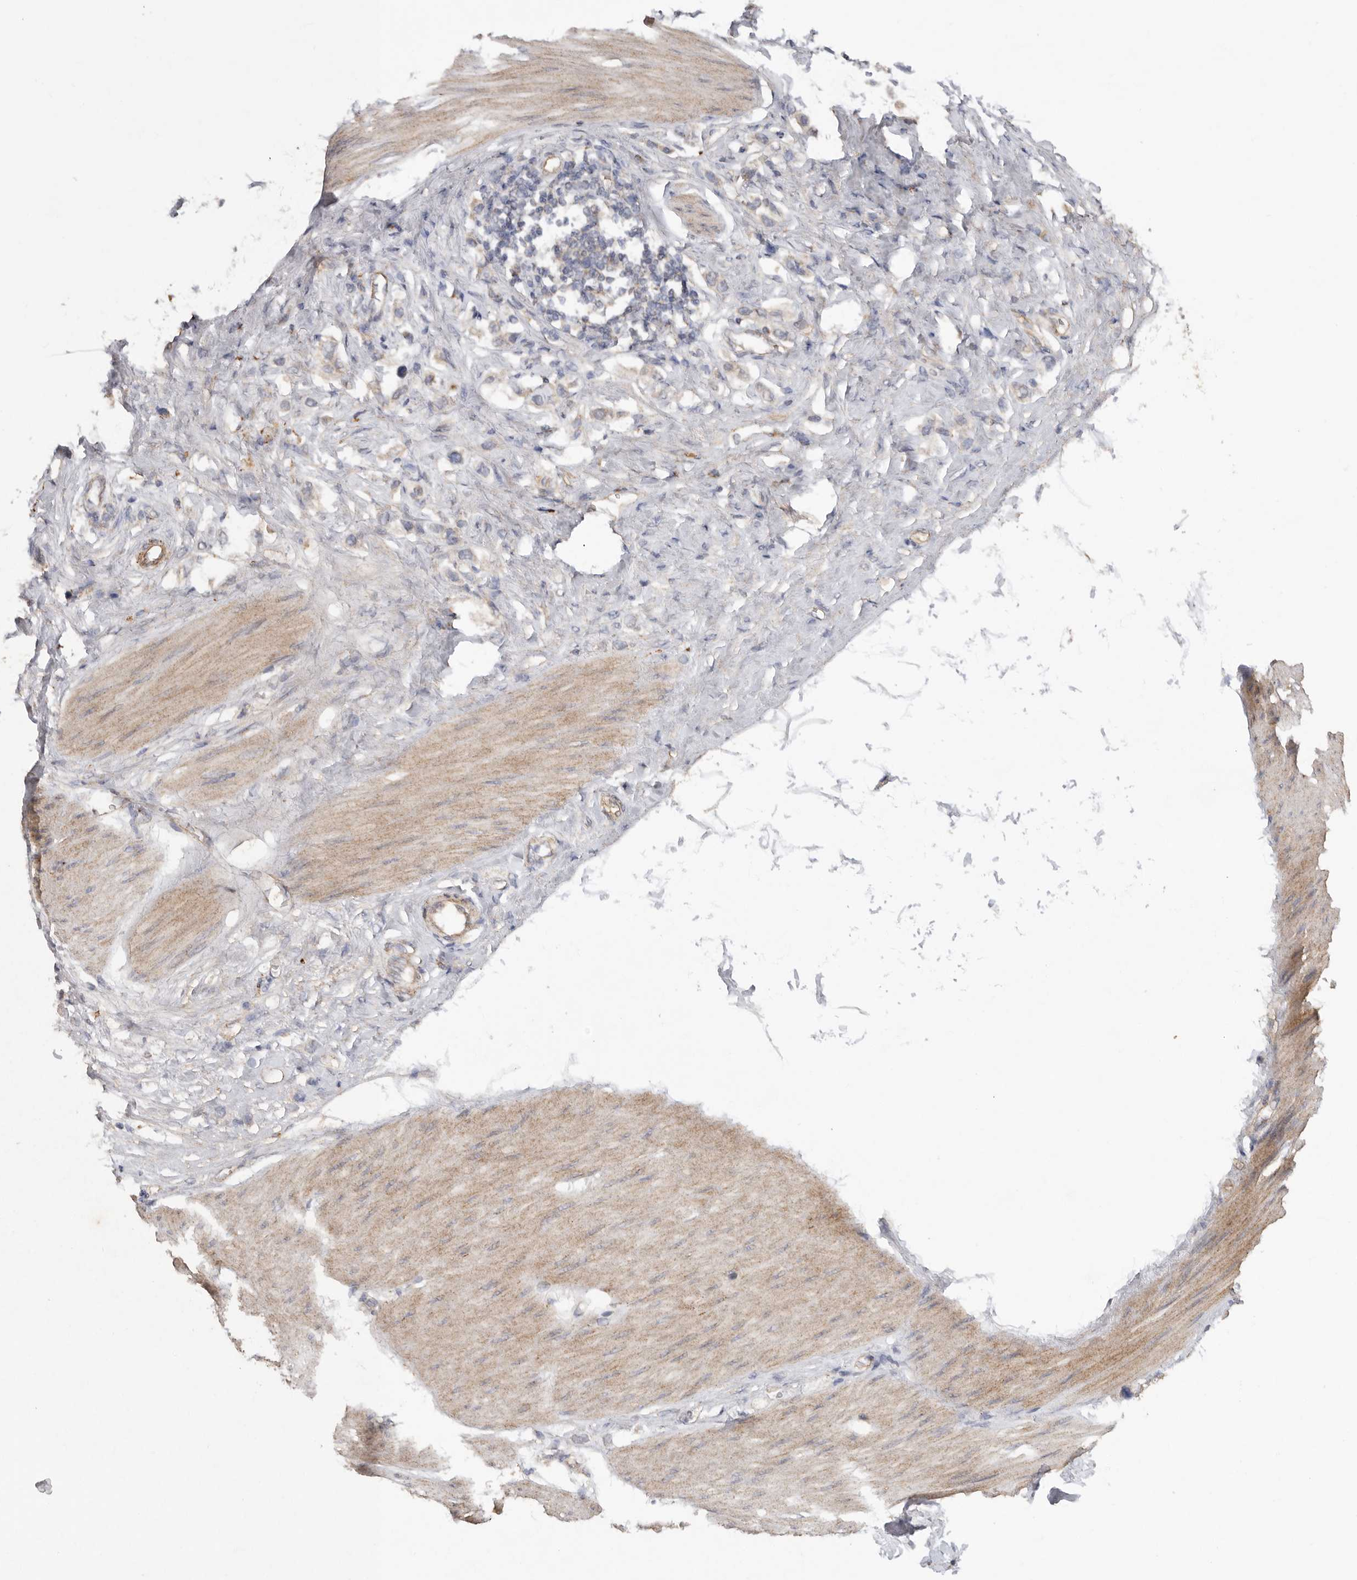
{"staining": {"intensity": "negative", "quantity": "none", "location": "none"}, "tissue": "stomach cancer", "cell_type": "Tumor cells", "image_type": "cancer", "snomed": [{"axis": "morphology", "description": "Adenocarcinoma, NOS"}, {"axis": "topography", "description": "Stomach"}], "caption": "IHC image of stomach cancer stained for a protein (brown), which shows no staining in tumor cells.", "gene": "PODXL2", "patient": {"sex": "female", "age": 65}}